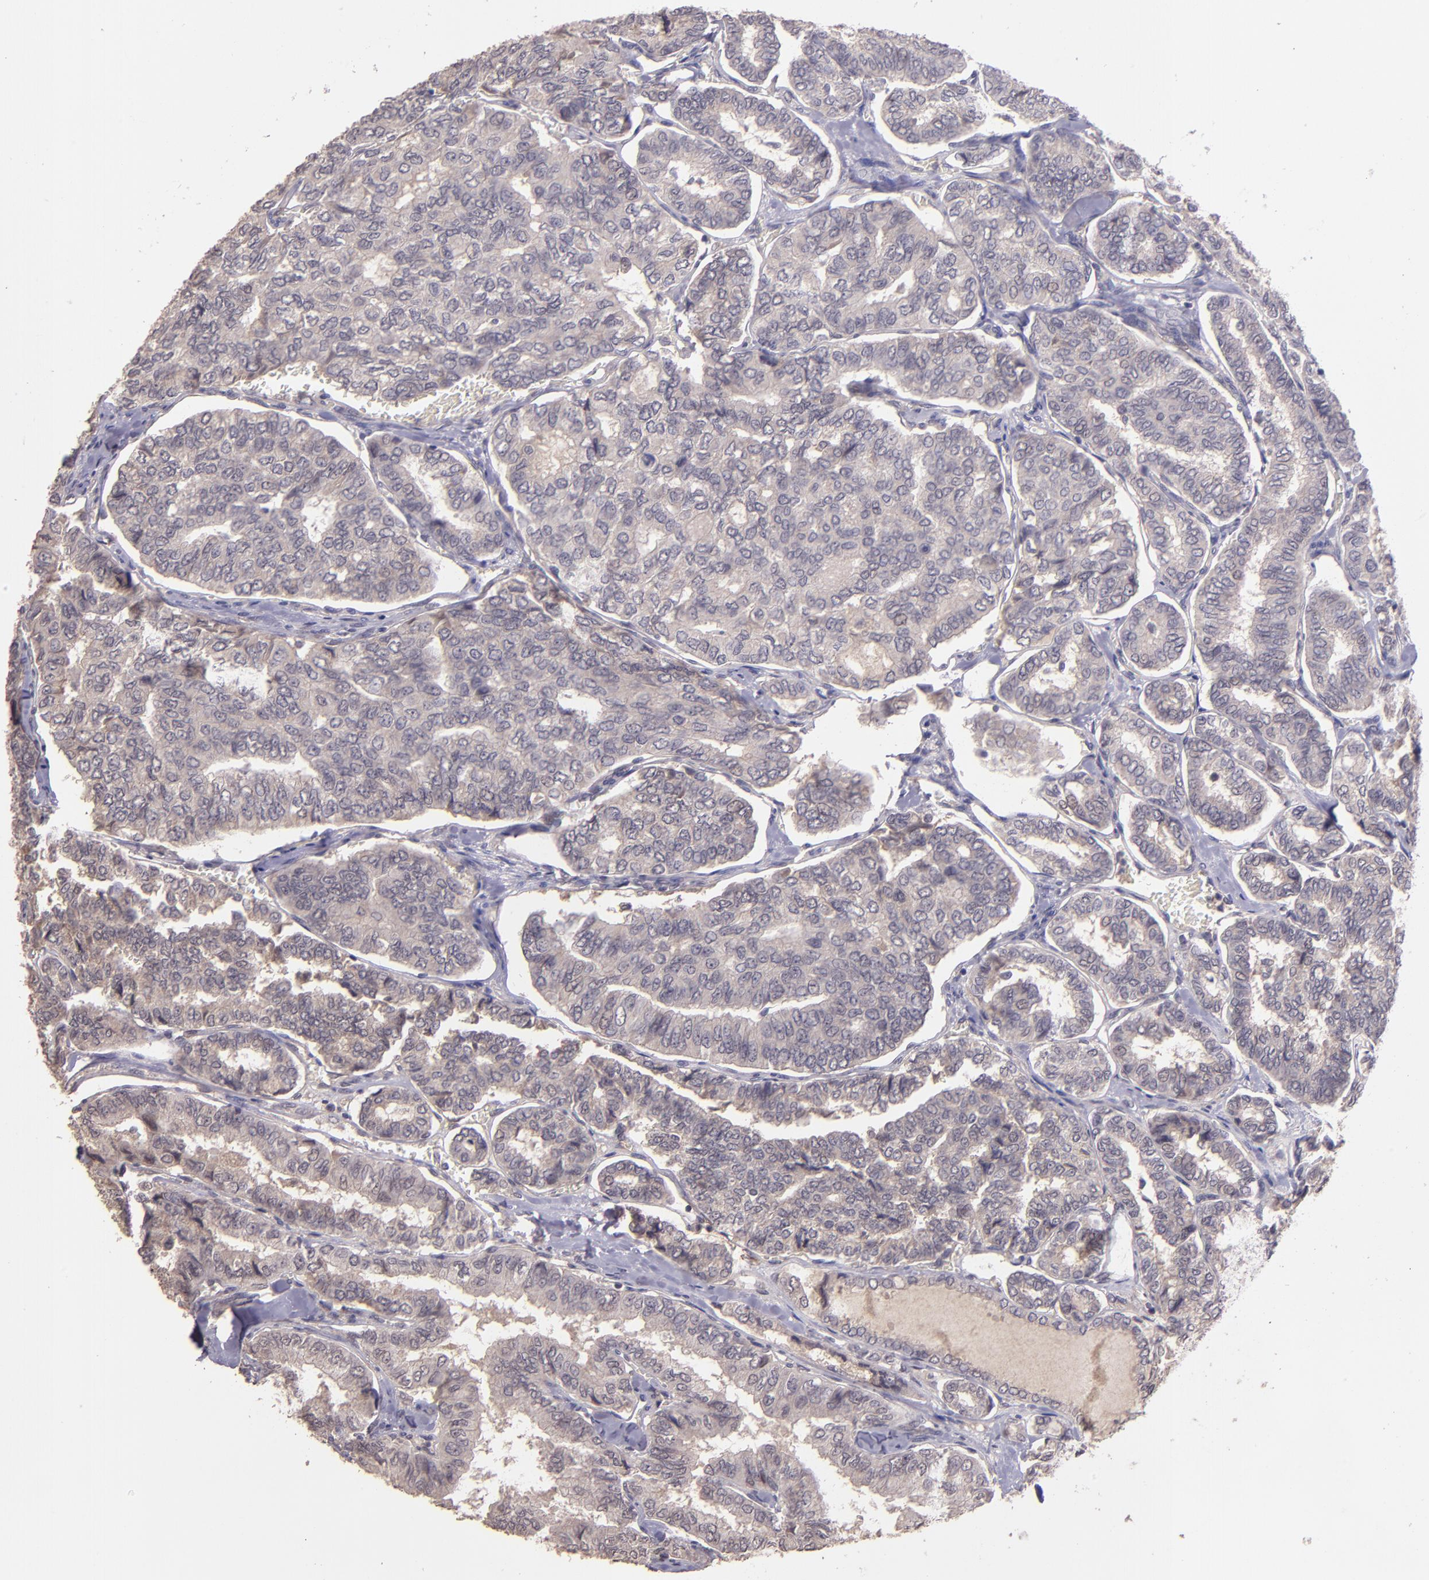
{"staining": {"intensity": "weak", "quantity": ">75%", "location": "cytoplasmic/membranous"}, "tissue": "thyroid cancer", "cell_type": "Tumor cells", "image_type": "cancer", "snomed": [{"axis": "morphology", "description": "Papillary adenocarcinoma, NOS"}, {"axis": "topography", "description": "Thyroid gland"}], "caption": "Immunohistochemistry (IHC) staining of thyroid papillary adenocarcinoma, which demonstrates low levels of weak cytoplasmic/membranous expression in approximately >75% of tumor cells indicating weak cytoplasmic/membranous protein expression. The staining was performed using DAB (brown) for protein detection and nuclei were counterstained in hematoxylin (blue).", "gene": "TAF7L", "patient": {"sex": "female", "age": 35}}